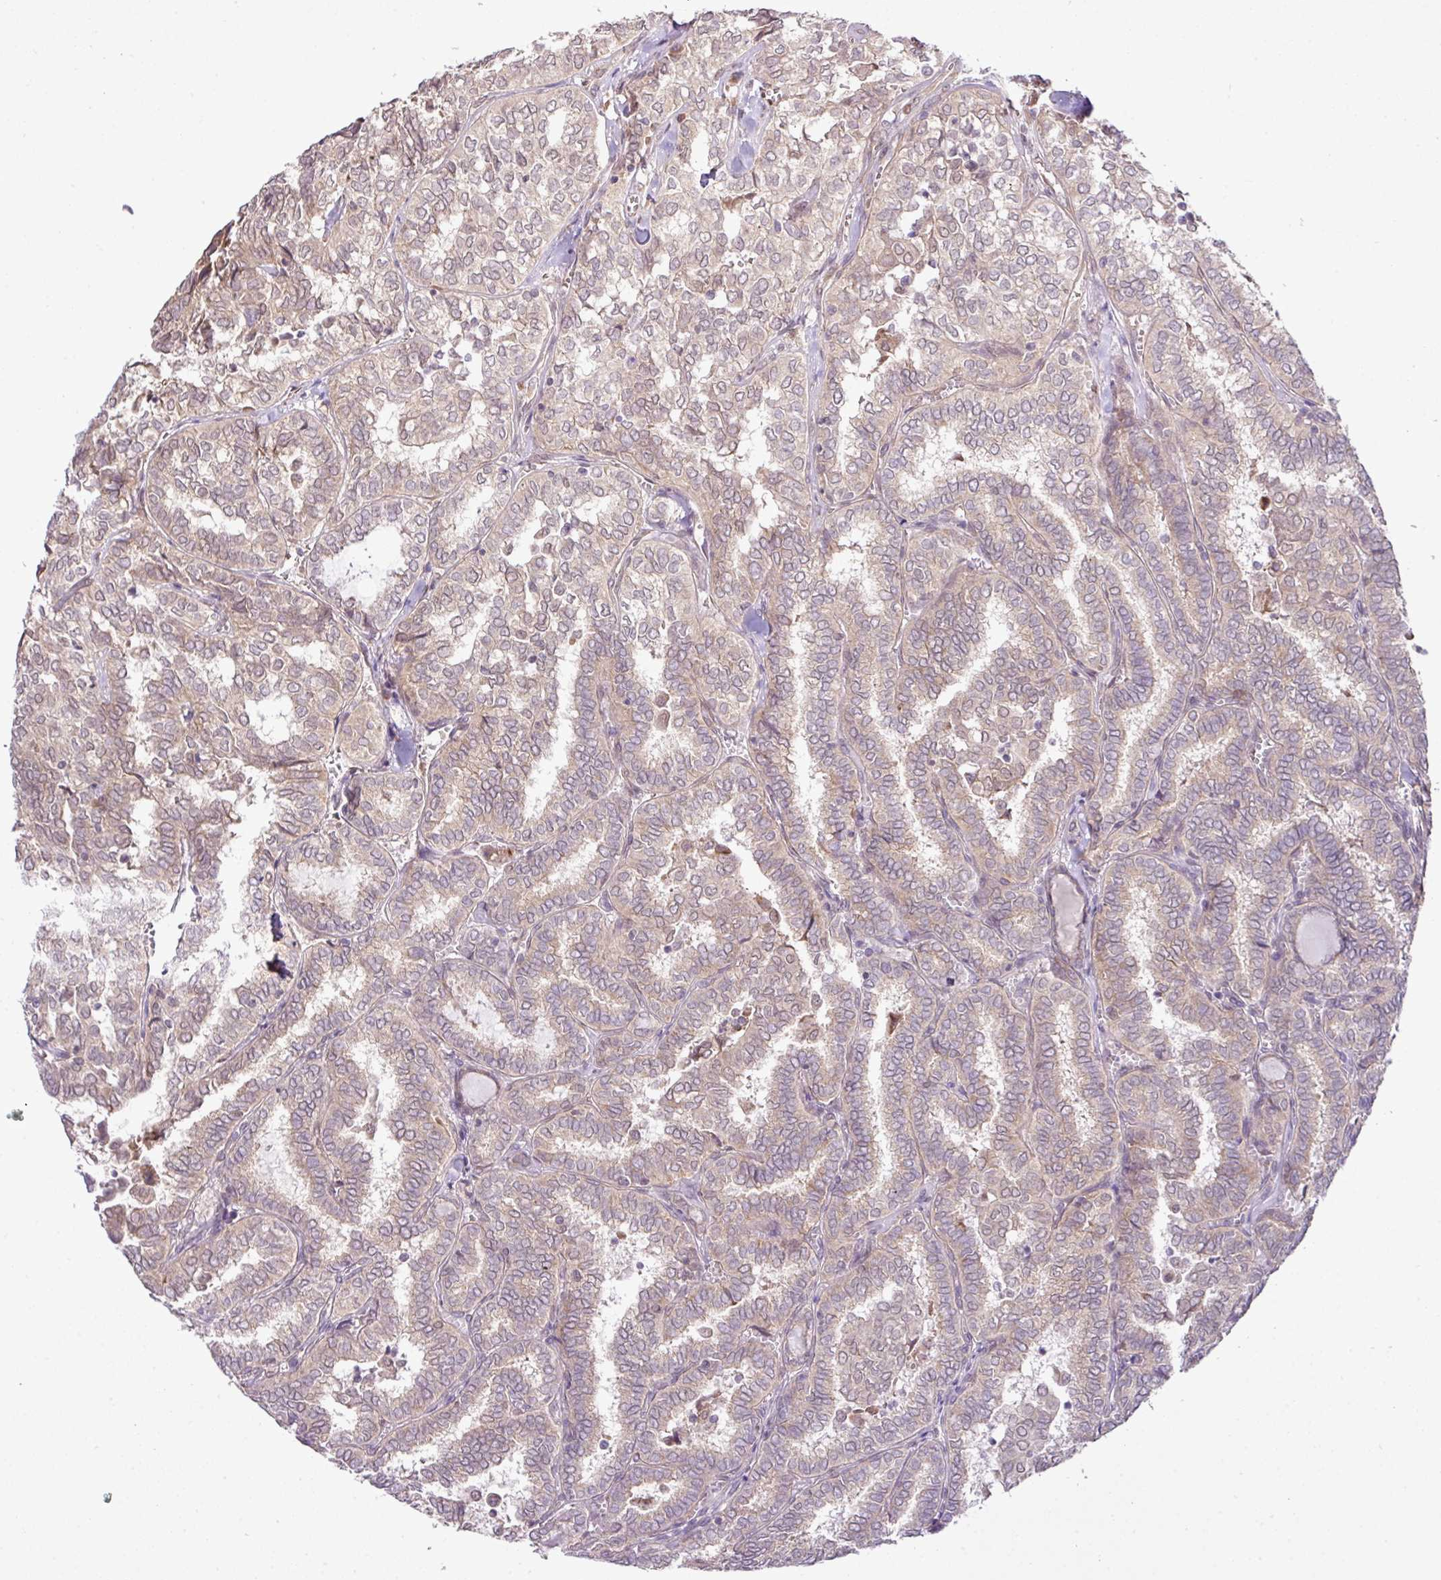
{"staining": {"intensity": "weak", "quantity": "<25%", "location": "cytoplasmic/membranous"}, "tissue": "thyroid cancer", "cell_type": "Tumor cells", "image_type": "cancer", "snomed": [{"axis": "morphology", "description": "Papillary adenocarcinoma, NOS"}, {"axis": "topography", "description": "Thyroid gland"}], "caption": "A high-resolution micrograph shows IHC staining of papillary adenocarcinoma (thyroid), which shows no significant expression in tumor cells. The staining was performed using DAB (3,3'-diaminobenzidine) to visualize the protein expression in brown, while the nuclei were stained in blue with hematoxylin (Magnification: 20x).", "gene": "DNAAF4", "patient": {"sex": "female", "age": 30}}